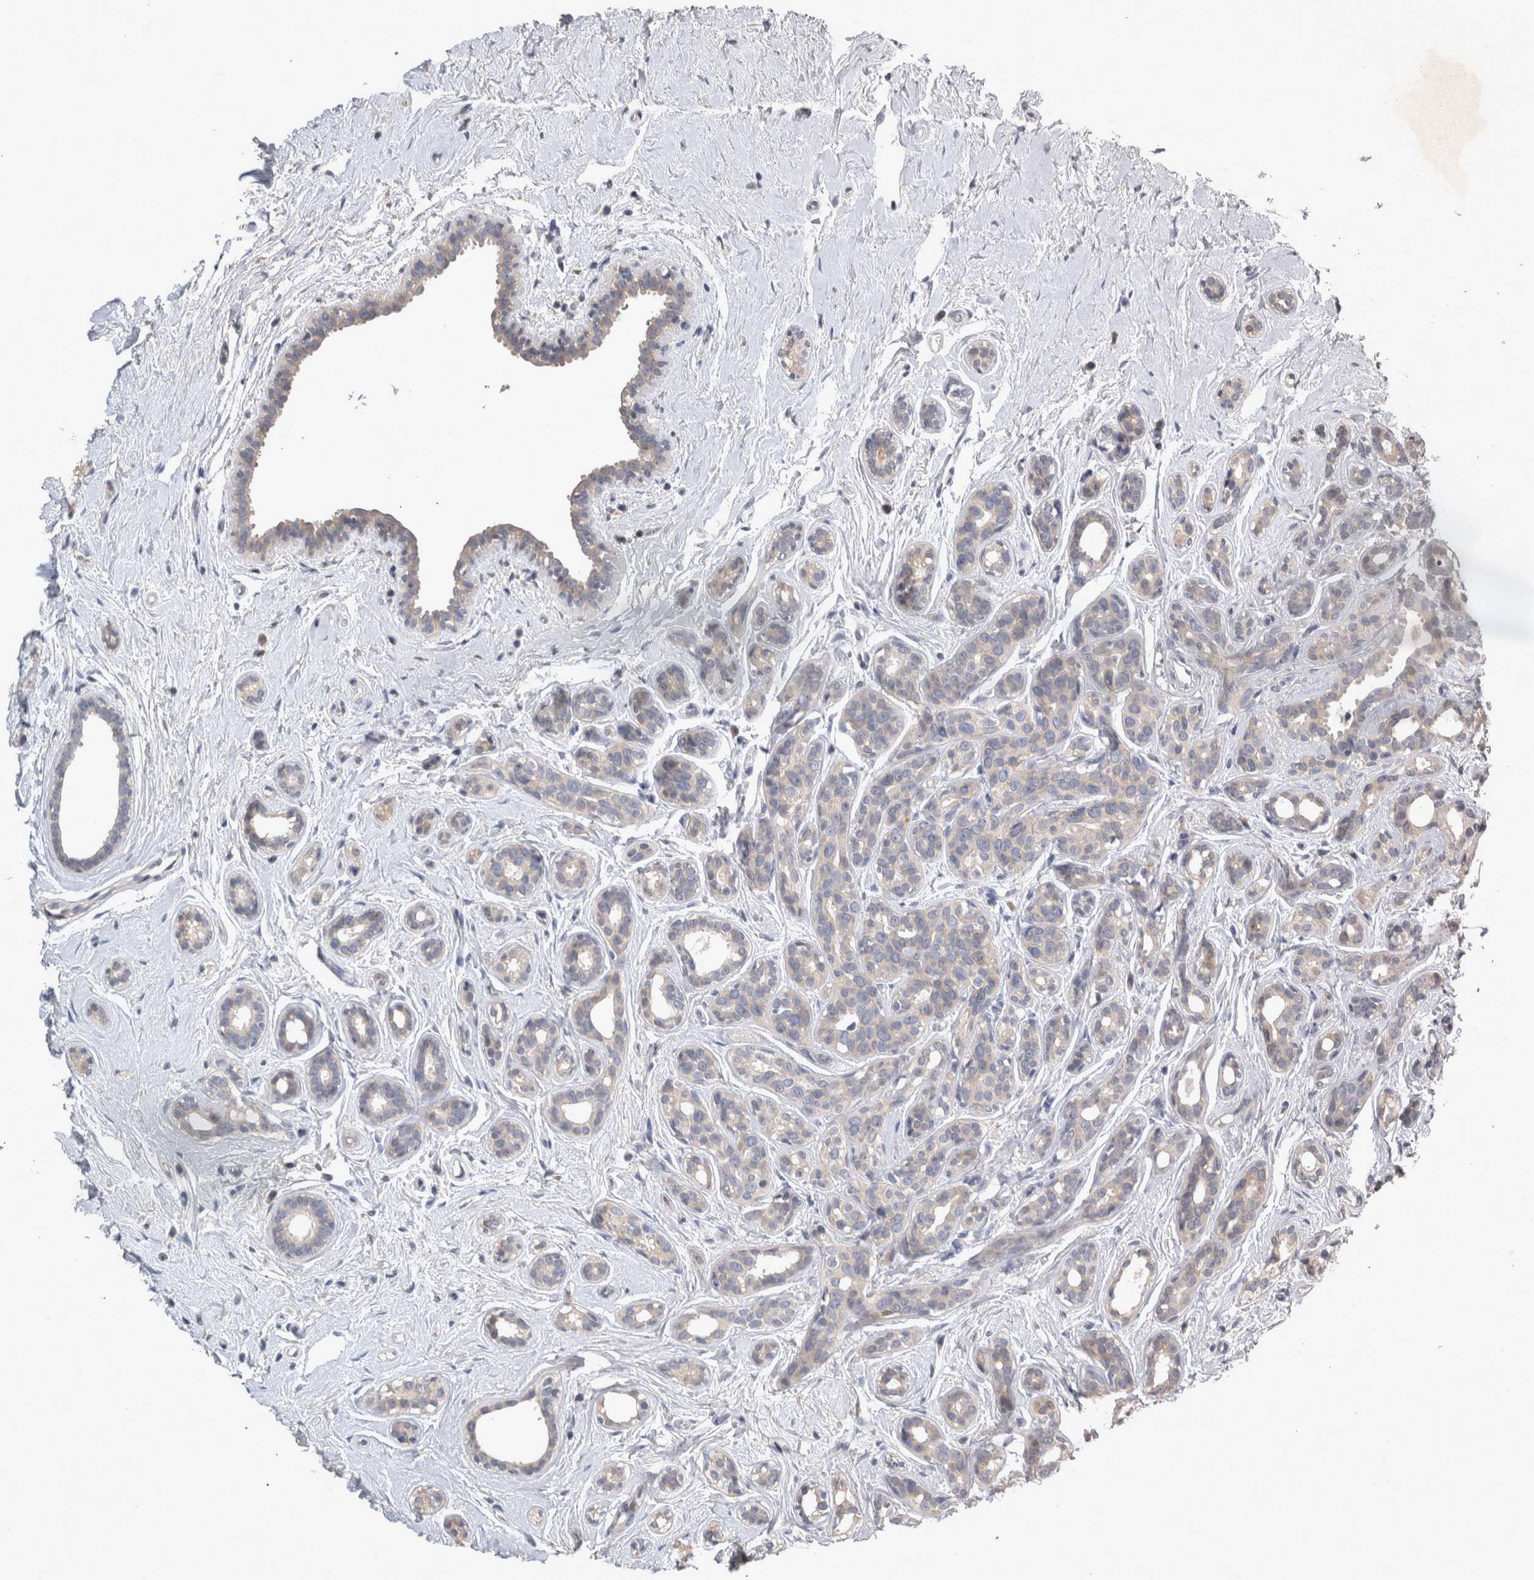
{"staining": {"intensity": "negative", "quantity": "none", "location": "none"}, "tissue": "breast cancer", "cell_type": "Tumor cells", "image_type": "cancer", "snomed": [{"axis": "morphology", "description": "Duct carcinoma"}, {"axis": "topography", "description": "Breast"}], "caption": "Breast infiltrating ductal carcinoma was stained to show a protein in brown. There is no significant expression in tumor cells.", "gene": "SLC22A11", "patient": {"sex": "female", "age": 55}}